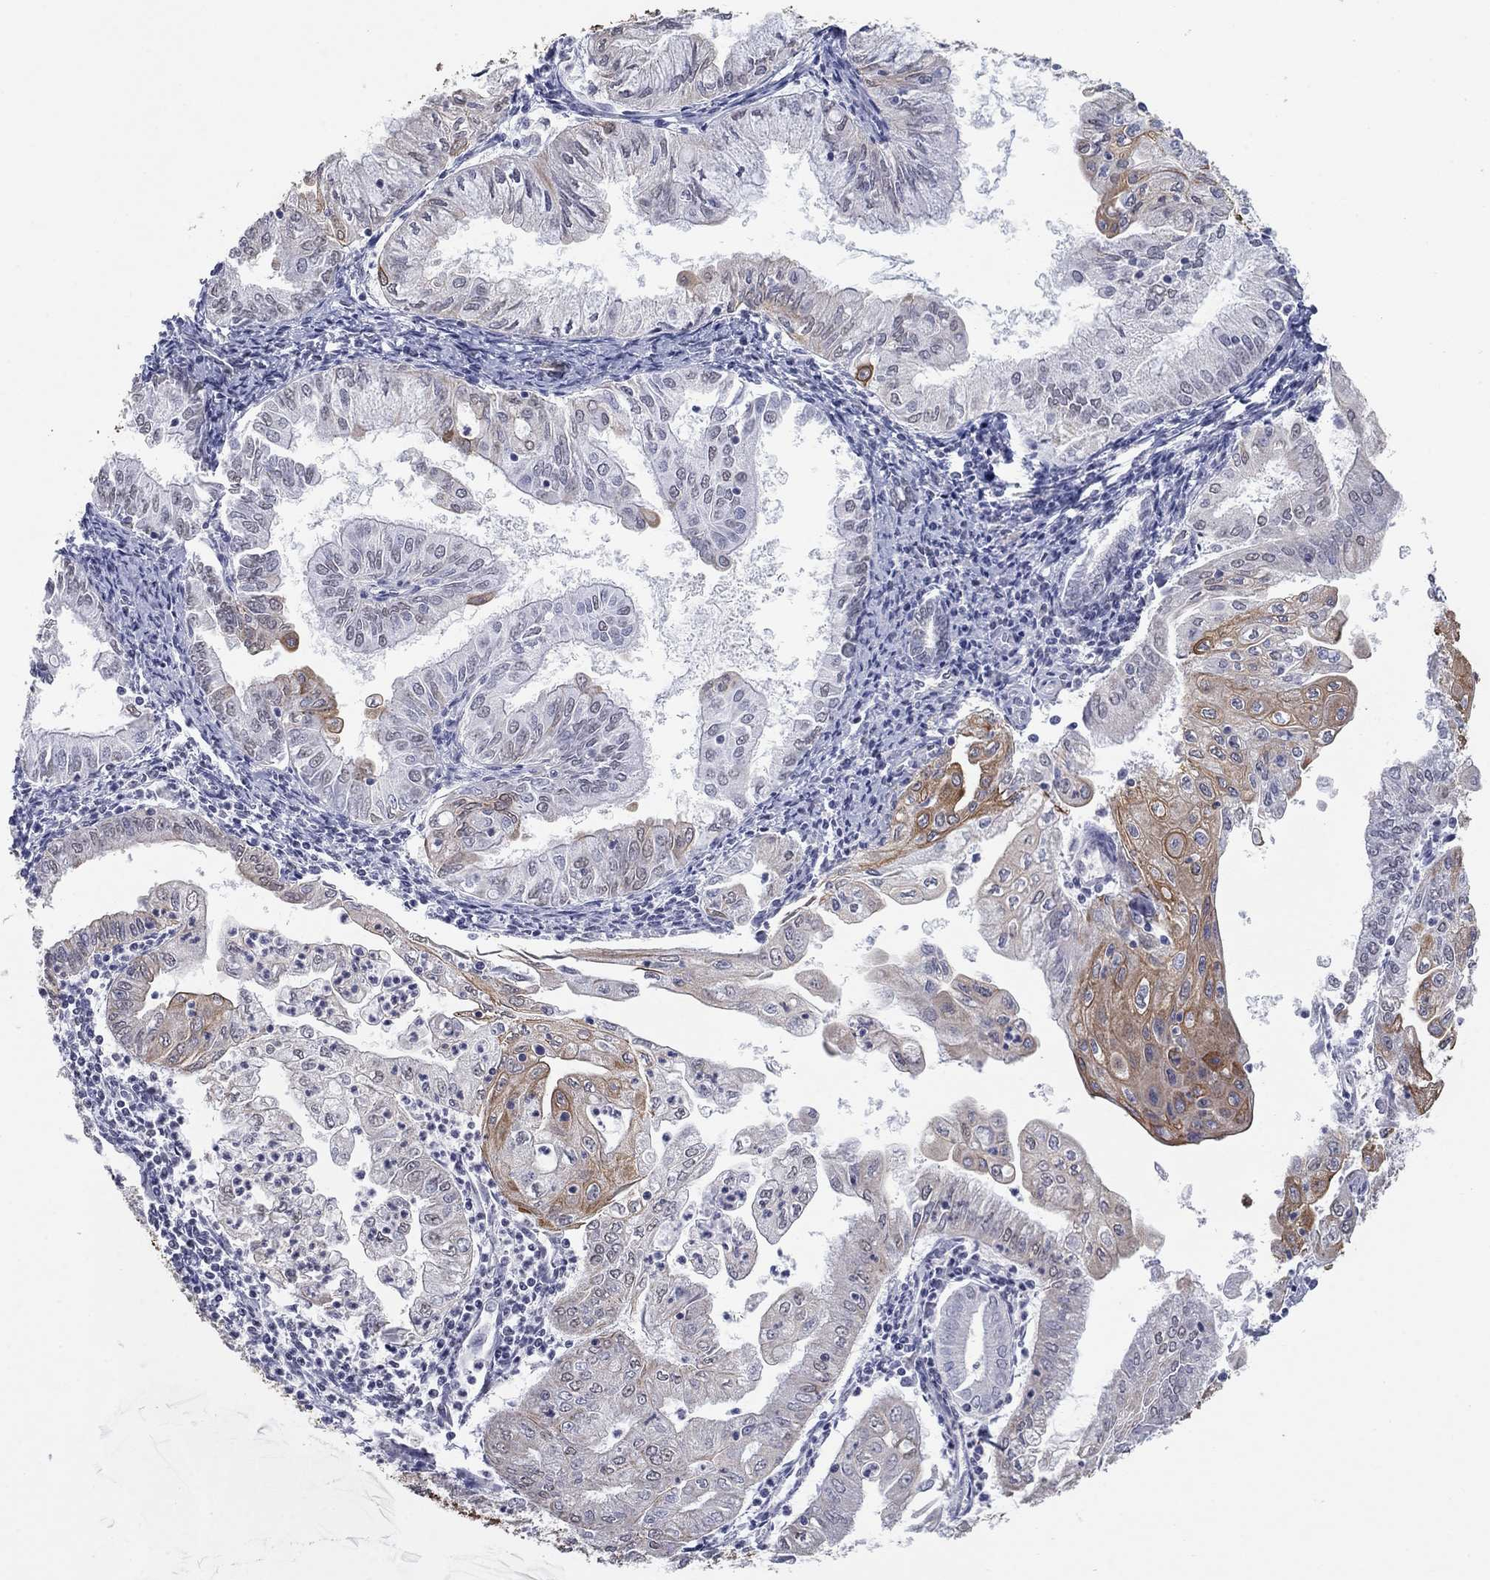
{"staining": {"intensity": "moderate", "quantity": "<25%", "location": "cytoplasmic/membranous"}, "tissue": "endometrial cancer", "cell_type": "Tumor cells", "image_type": "cancer", "snomed": [{"axis": "morphology", "description": "Adenocarcinoma, NOS"}, {"axis": "topography", "description": "Endometrium"}], "caption": "Endometrial cancer (adenocarcinoma) stained for a protein (brown) shows moderate cytoplasmic/membranous positive staining in about <25% of tumor cells.", "gene": "KRT75", "patient": {"sex": "female", "age": 56}}